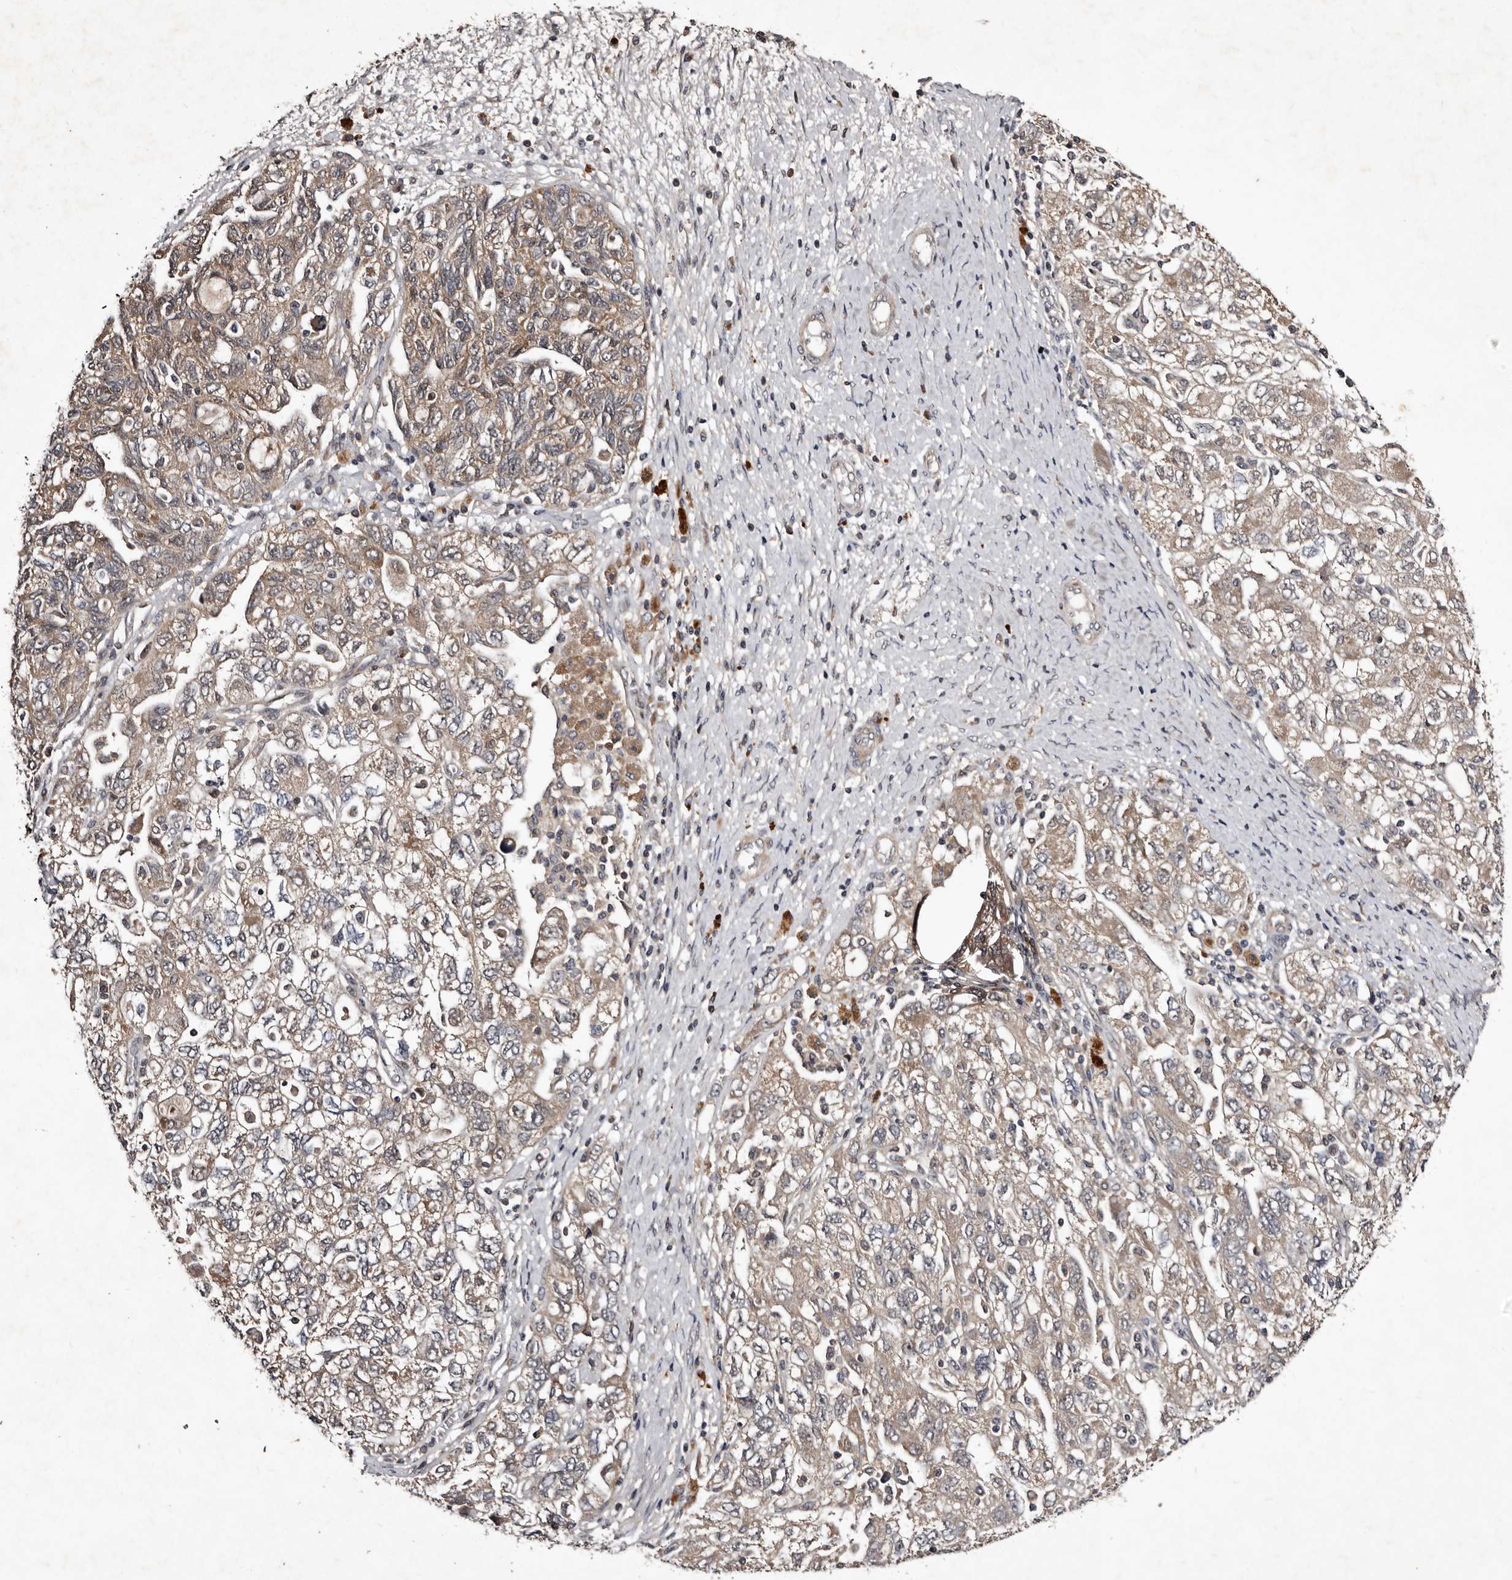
{"staining": {"intensity": "weak", "quantity": "25%-75%", "location": "cytoplasmic/membranous"}, "tissue": "ovarian cancer", "cell_type": "Tumor cells", "image_type": "cancer", "snomed": [{"axis": "morphology", "description": "Carcinoma, NOS"}, {"axis": "morphology", "description": "Cystadenocarcinoma, serous, NOS"}, {"axis": "topography", "description": "Ovary"}], "caption": "Immunohistochemistry (IHC) micrograph of human ovarian serous cystadenocarcinoma stained for a protein (brown), which exhibits low levels of weak cytoplasmic/membranous staining in approximately 25%-75% of tumor cells.", "gene": "MKRN3", "patient": {"sex": "female", "age": 69}}